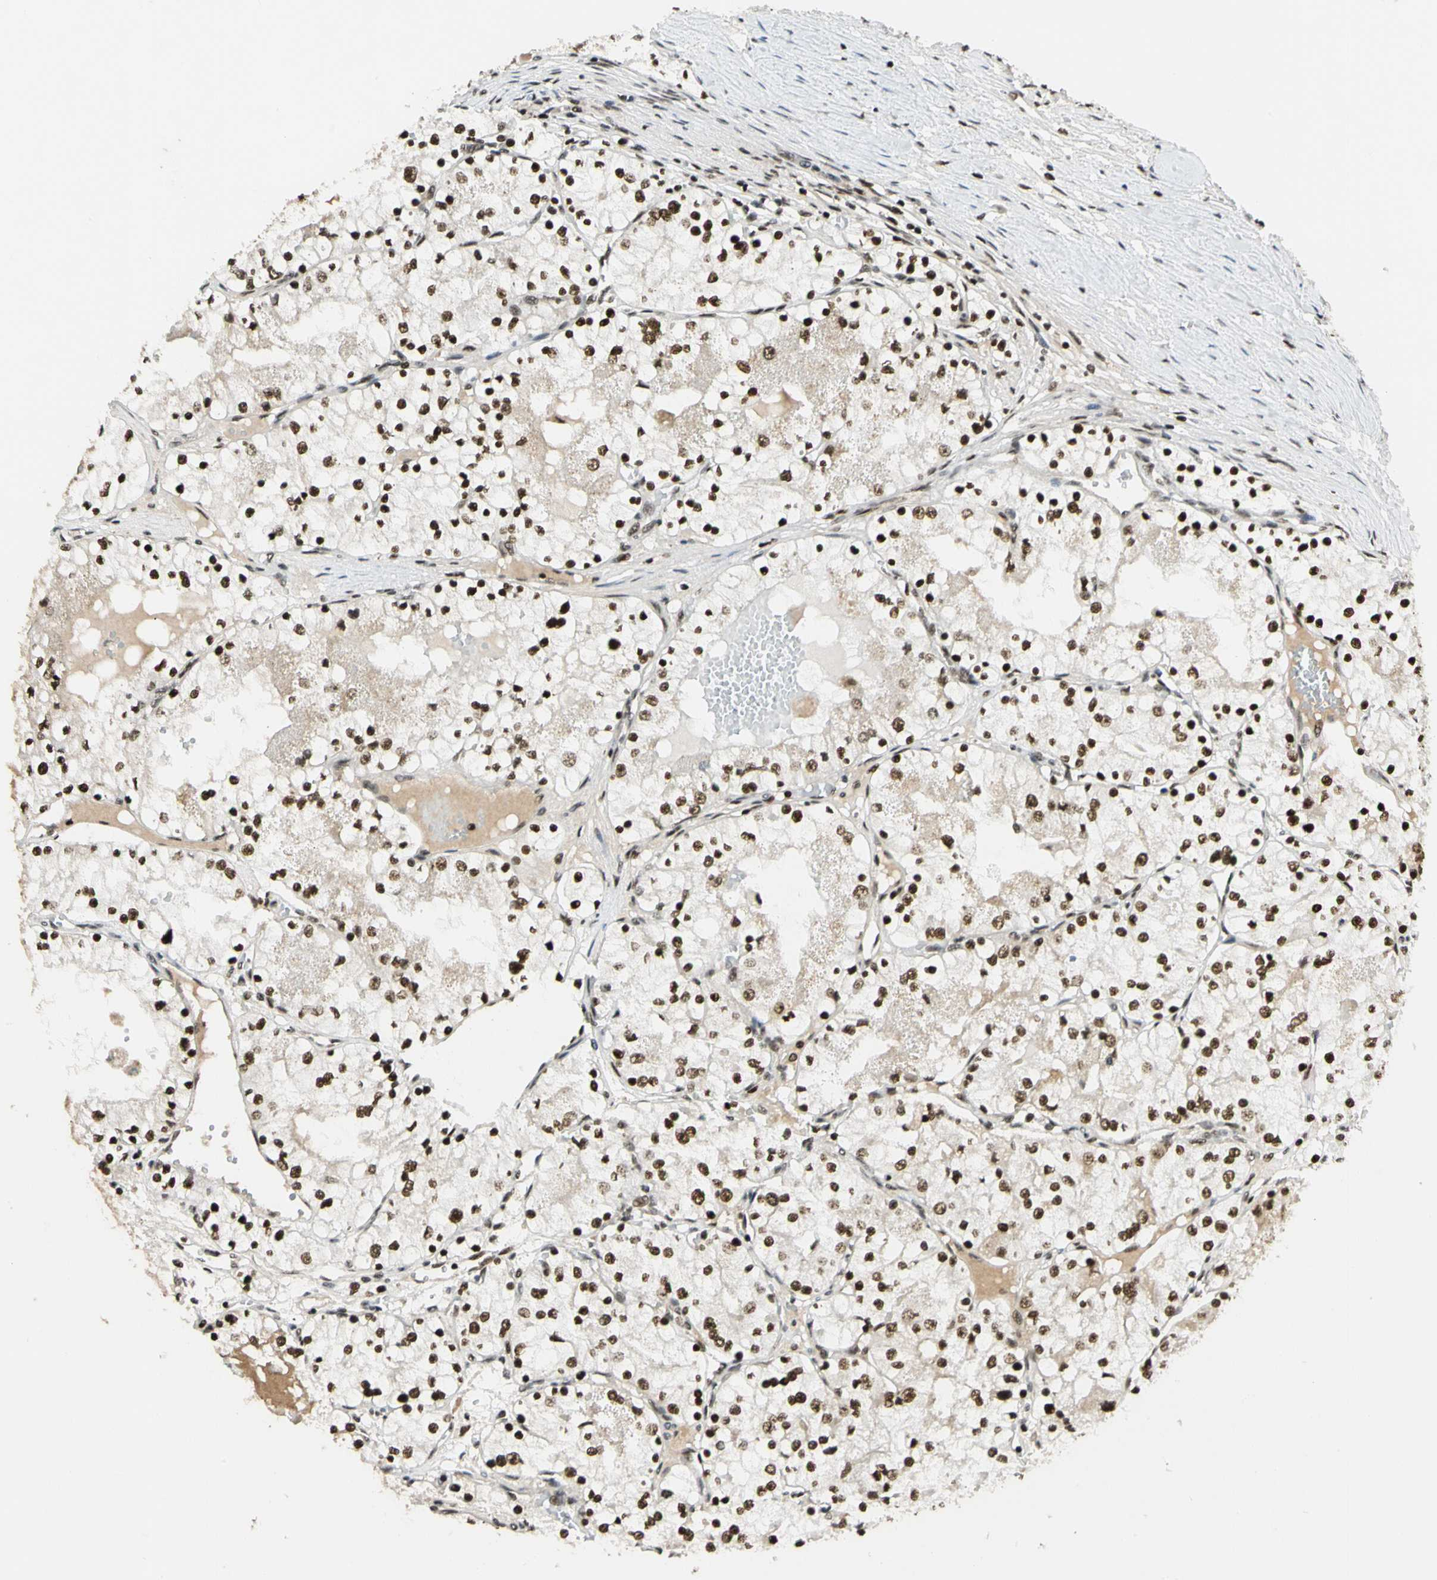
{"staining": {"intensity": "strong", "quantity": ">75%", "location": "nuclear"}, "tissue": "renal cancer", "cell_type": "Tumor cells", "image_type": "cancer", "snomed": [{"axis": "morphology", "description": "Adenocarcinoma, NOS"}, {"axis": "topography", "description": "Kidney"}], "caption": "DAB (3,3'-diaminobenzidine) immunohistochemical staining of adenocarcinoma (renal) exhibits strong nuclear protein staining in approximately >75% of tumor cells.", "gene": "CDK12", "patient": {"sex": "male", "age": 68}}